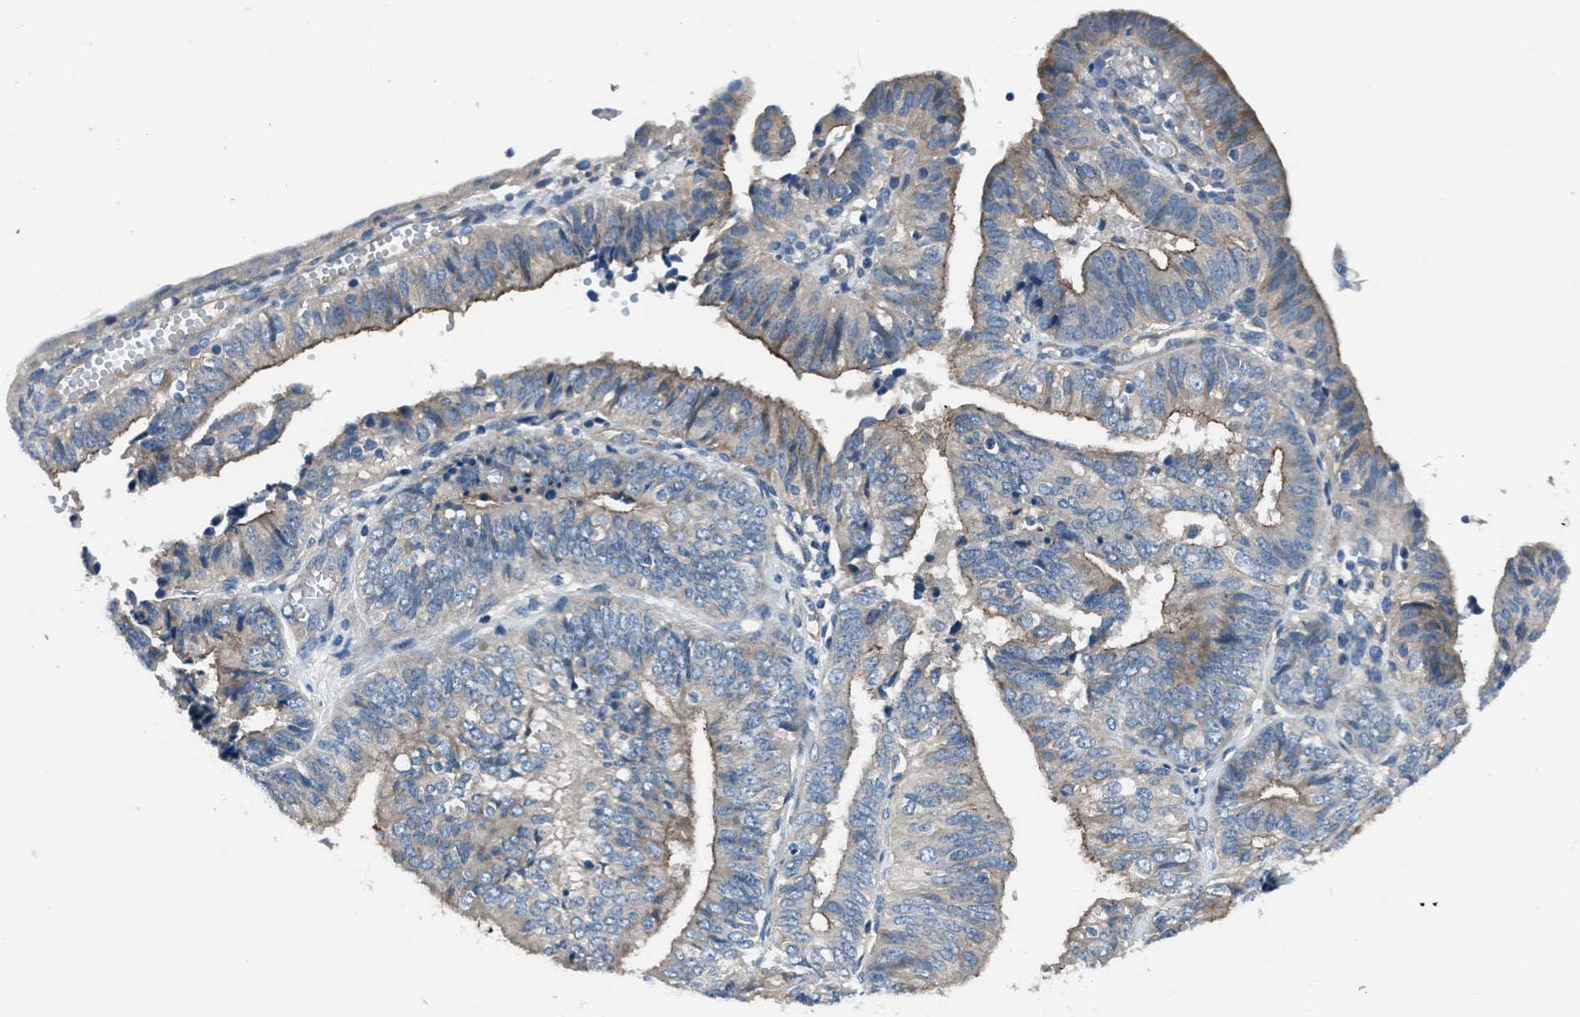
{"staining": {"intensity": "moderate", "quantity": "<25%", "location": "cytoplasmic/membranous"}, "tissue": "endometrial cancer", "cell_type": "Tumor cells", "image_type": "cancer", "snomed": [{"axis": "morphology", "description": "Adenocarcinoma, NOS"}, {"axis": "topography", "description": "Endometrium"}], "caption": "Endometrial cancer (adenocarcinoma) tissue shows moderate cytoplasmic/membranous staining in approximately <25% of tumor cells, visualized by immunohistochemistry. The protein is stained brown, and the nuclei are stained in blue (DAB (3,3'-diaminobenzidine) IHC with brightfield microscopy, high magnification).", "gene": "SLC38A6", "patient": {"sex": "female", "age": 58}}